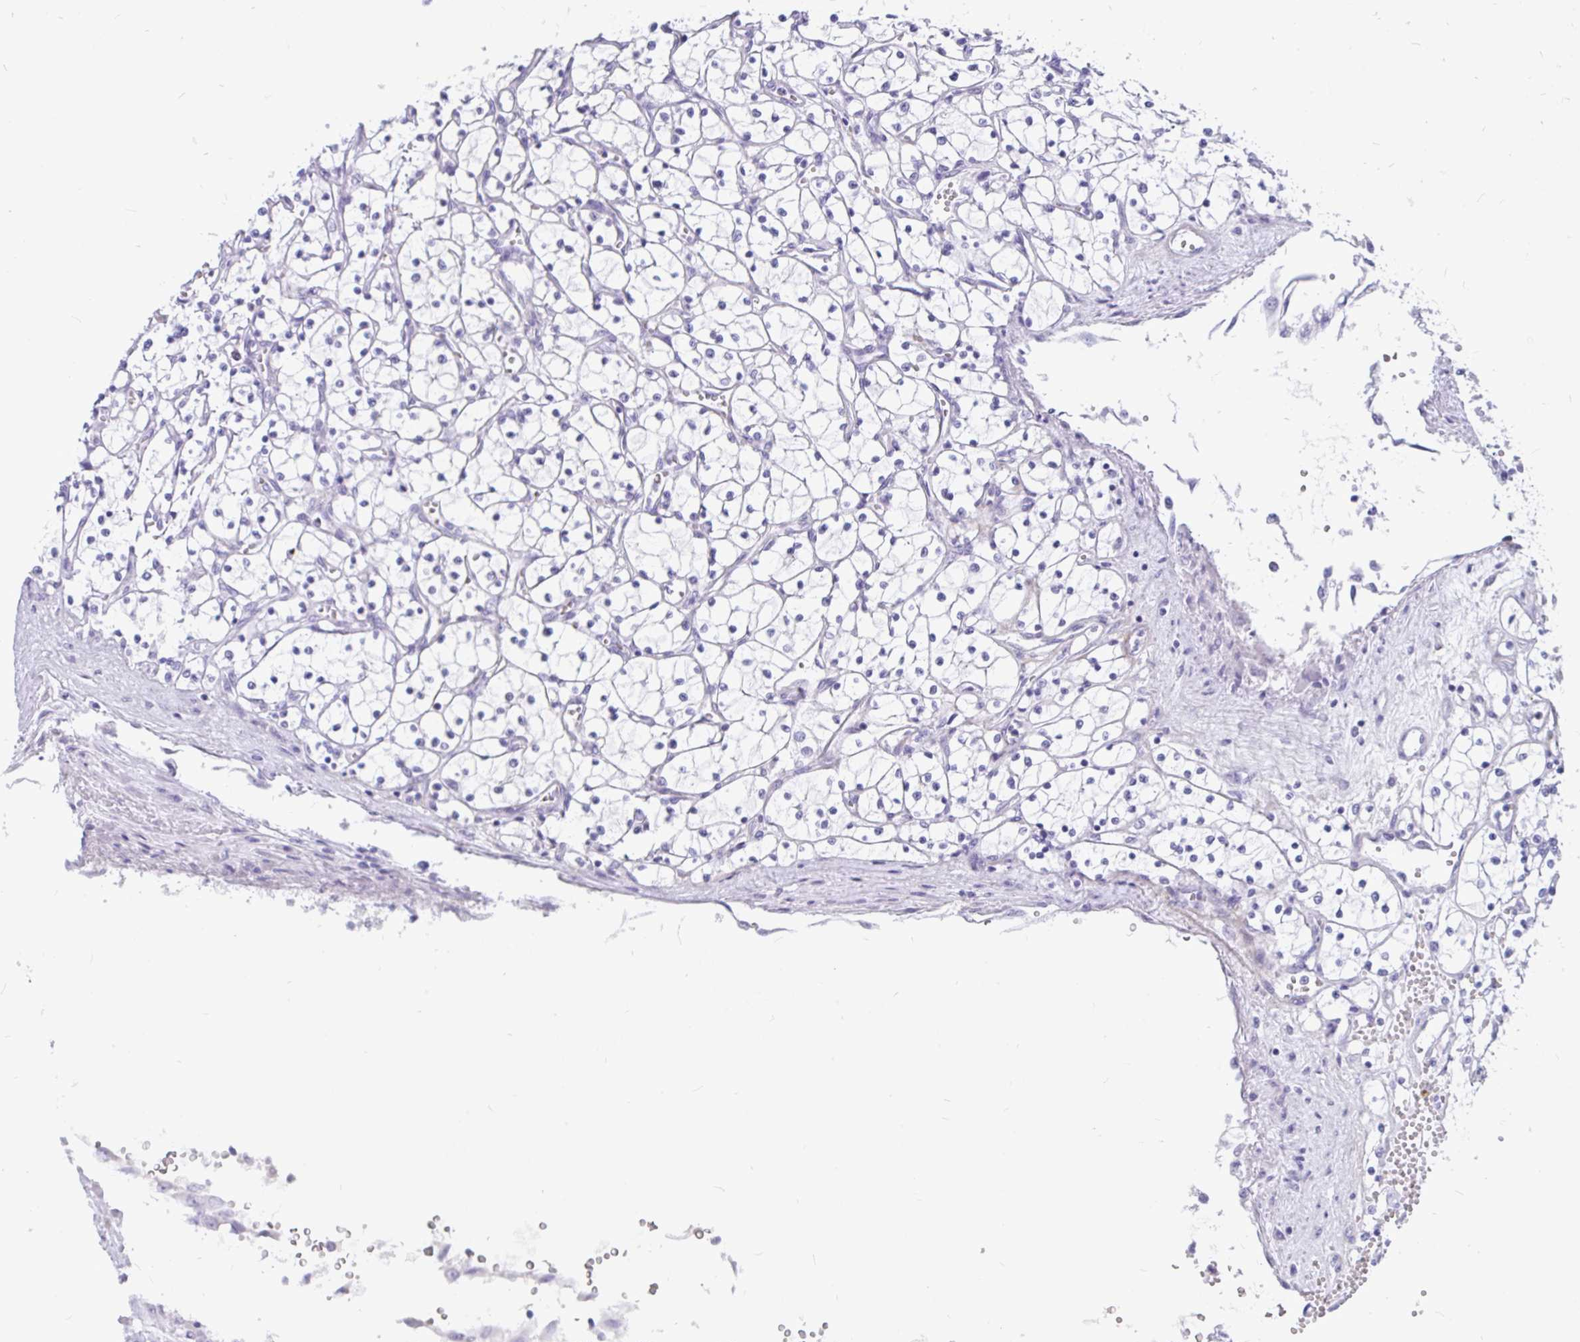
{"staining": {"intensity": "negative", "quantity": "none", "location": "none"}, "tissue": "renal cancer", "cell_type": "Tumor cells", "image_type": "cancer", "snomed": [{"axis": "morphology", "description": "Adenocarcinoma, NOS"}, {"axis": "topography", "description": "Kidney"}], "caption": "High power microscopy image of an immunohistochemistry micrograph of renal adenocarcinoma, revealing no significant expression in tumor cells.", "gene": "KIAA2013", "patient": {"sex": "female", "age": 69}}